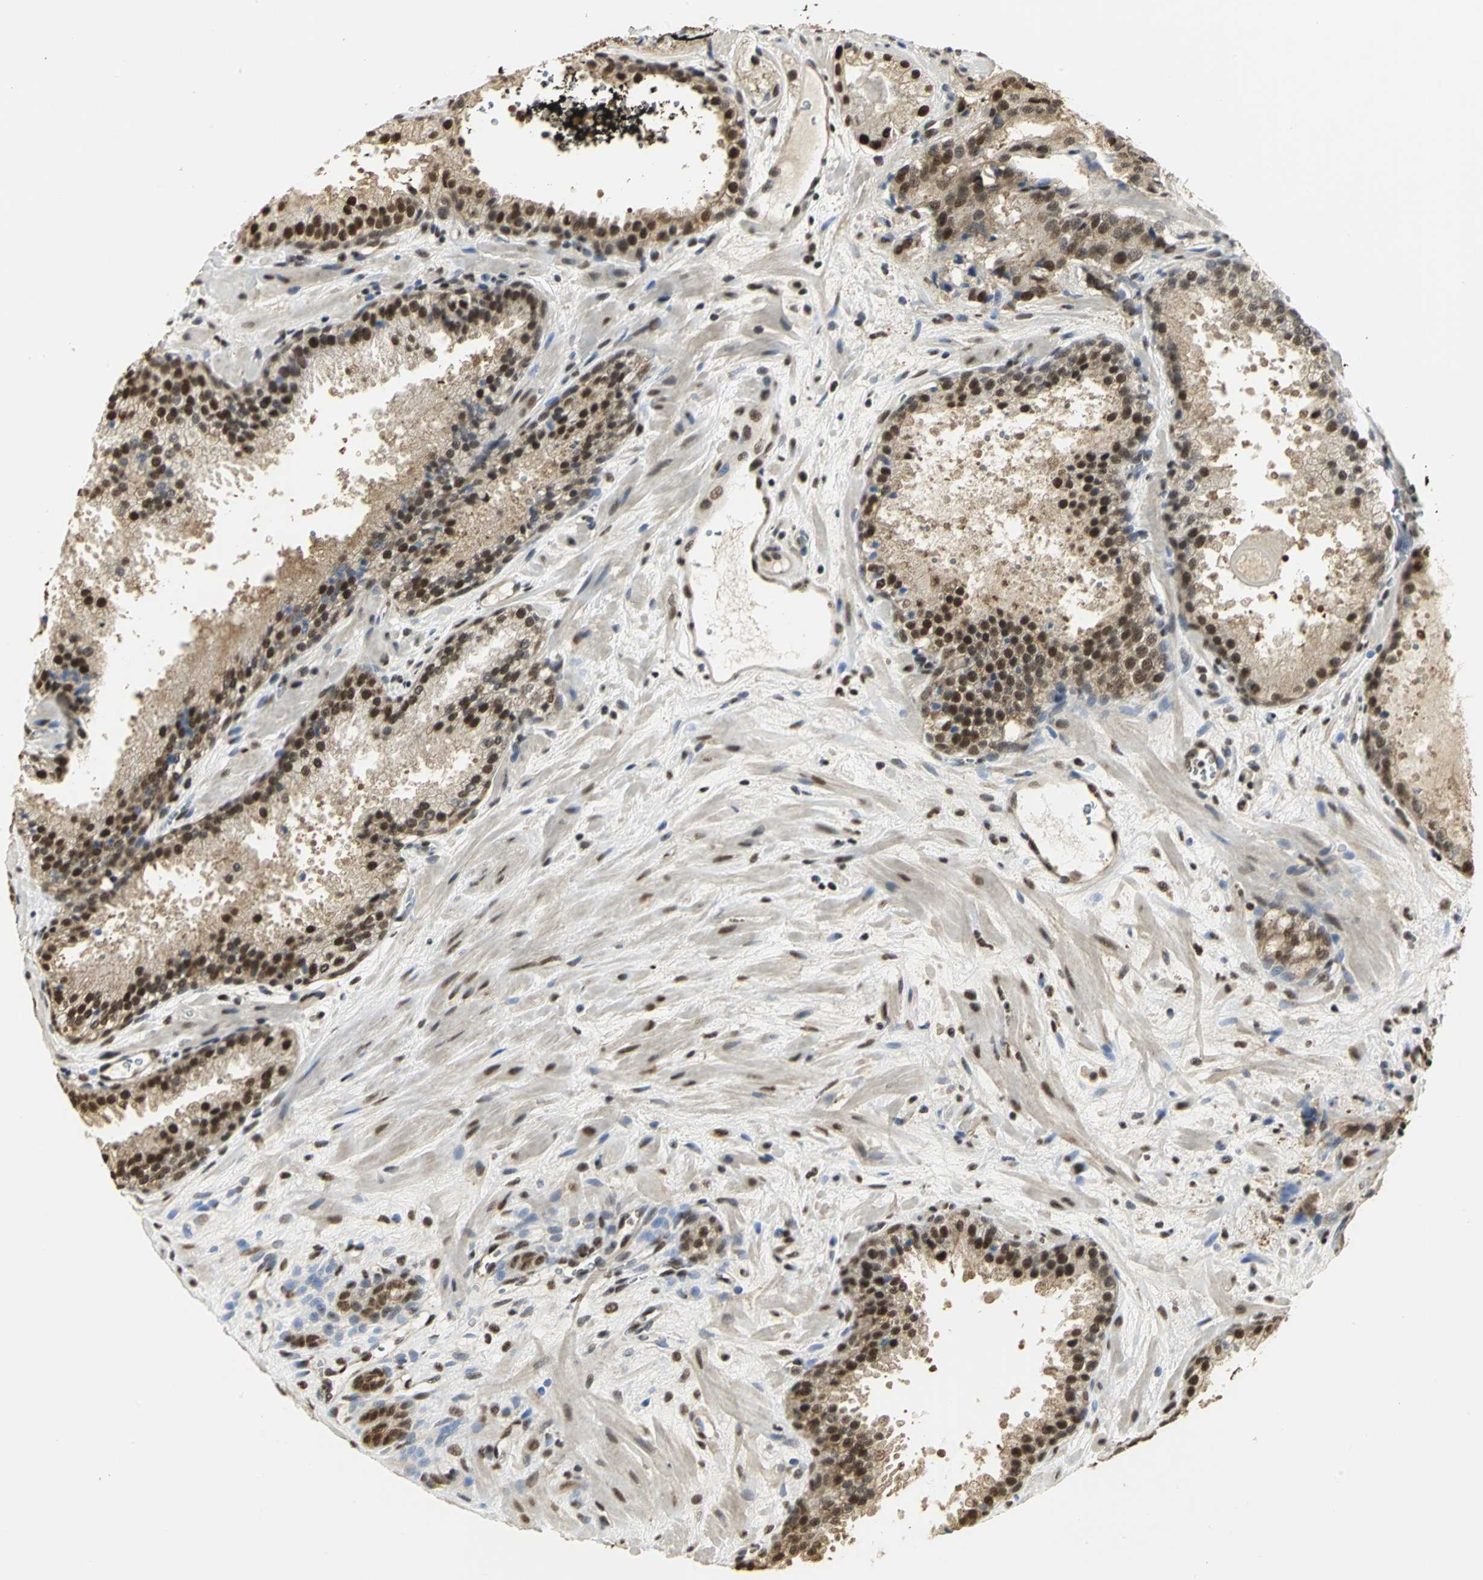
{"staining": {"intensity": "moderate", "quantity": ">75%", "location": "cytoplasmic/membranous,nuclear"}, "tissue": "prostate cancer", "cell_type": "Tumor cells", "image_type": "cancer", "snomed": [{"axis": "morphology", "description": "Adenocarcinoma, High grade"}, {"axis": "topography", "description": "Prostate"}], "caption": "High-grade adenocarcinoma (prostate) was stained to show a protein in brown. There is medium levels of moderate cytoplasmic/membranous and nuclear expression in approximately >75% of tumor cells. (Stains: DAB in brown, nuclei in blue, Microscopy: brightfield microscopy at high magnification).", "gene": "SET", "patient": {"sex": "male", "age": 58}}